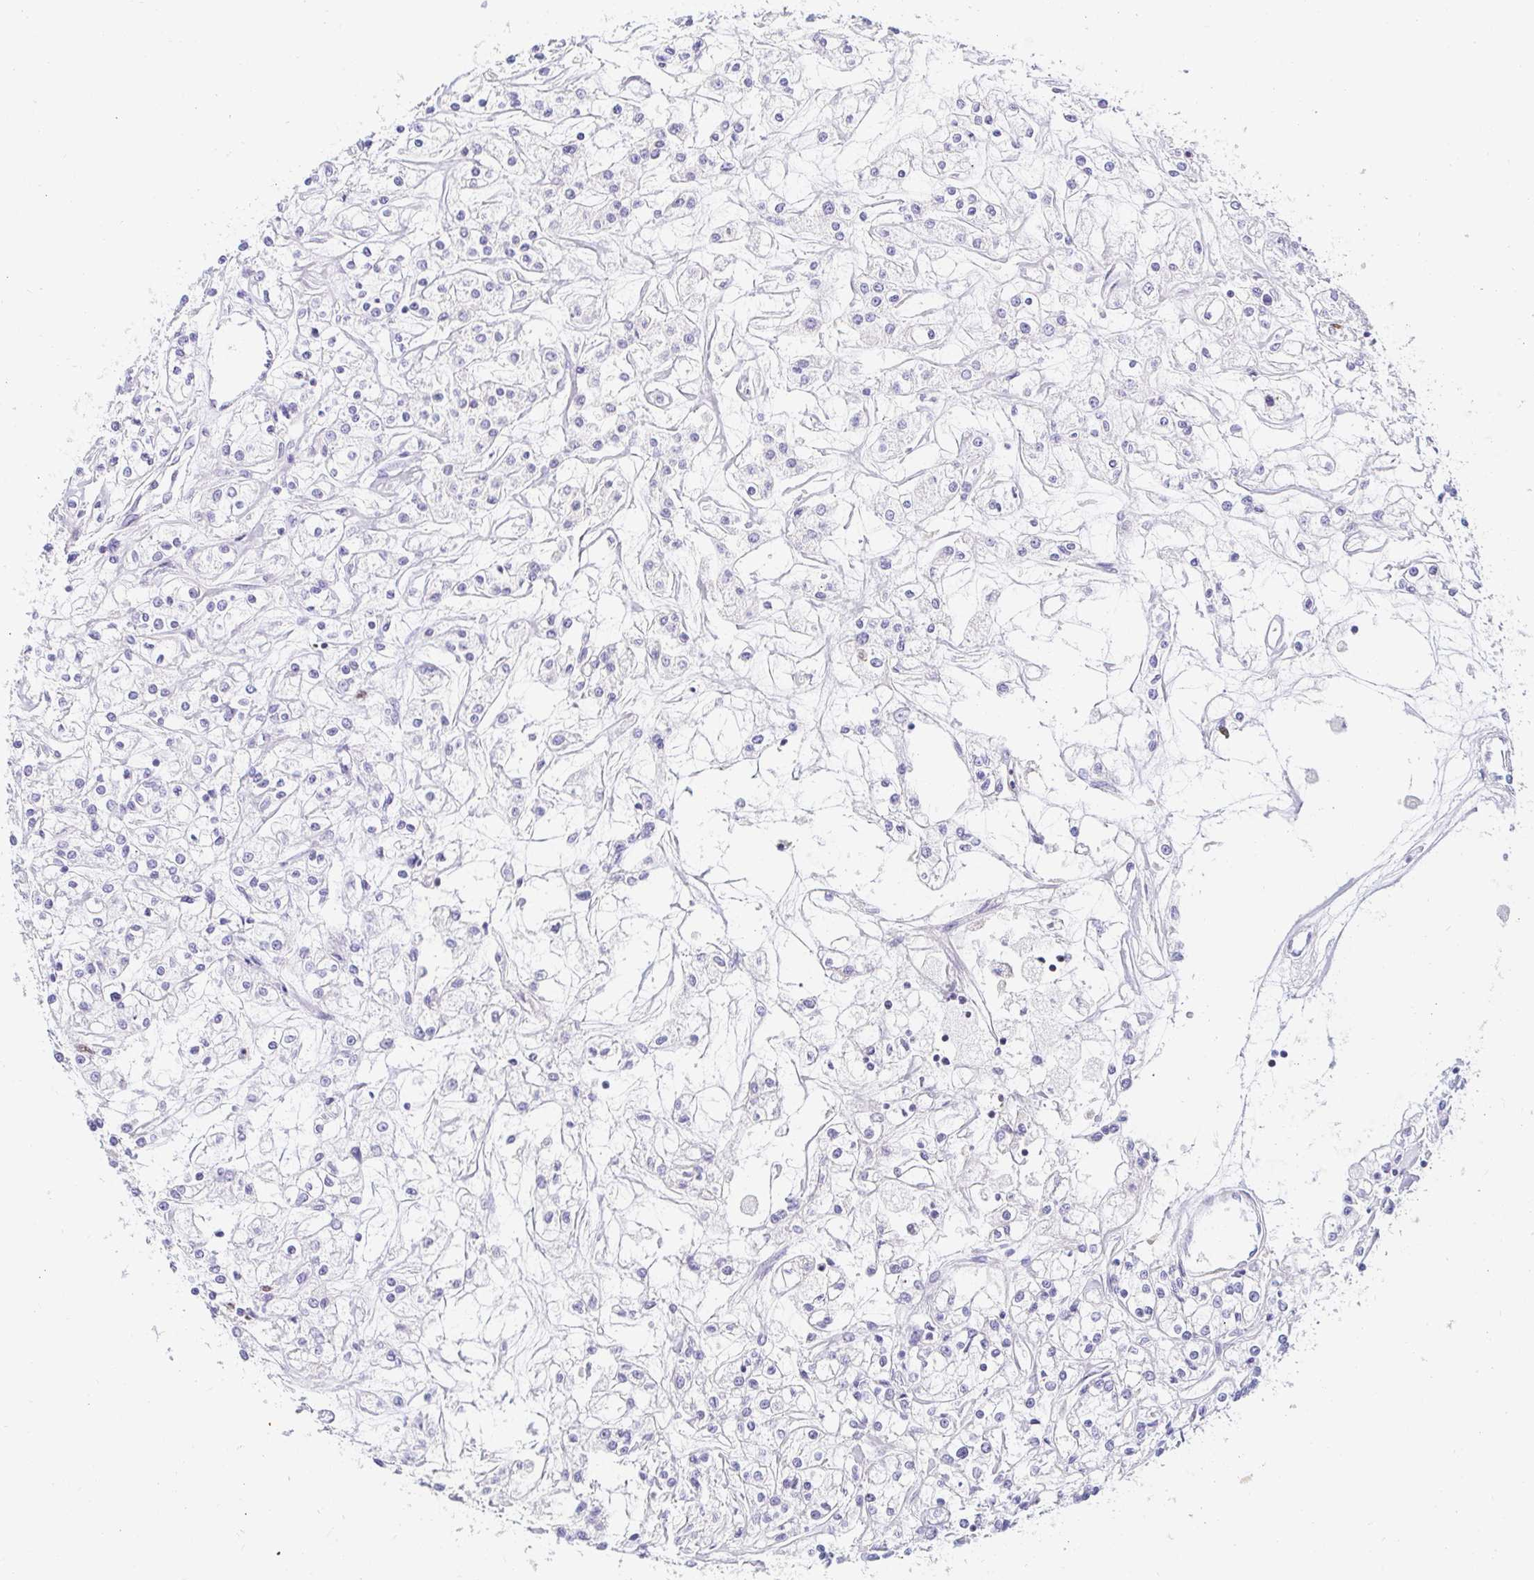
{"staining": {"intensity": "negative", "quantity": "none", "location": "none"}, "tissue": "renal cancer", "cell_type": "Tumor cells", "image_type": "cancer", "snomed": [{"axis": "morphology", "description": "Adenocarcinoma, NOS"}, {"axis": "topography", "description": "Kidney"}], "caption": "Immunohistochemistry (IHC) image of human renal adenocarcinoma stained for a protein (brown), which displays no expression in tumor cells.", "gene": "CAPSL", "patient": {"sex": "female", "age": 59}}